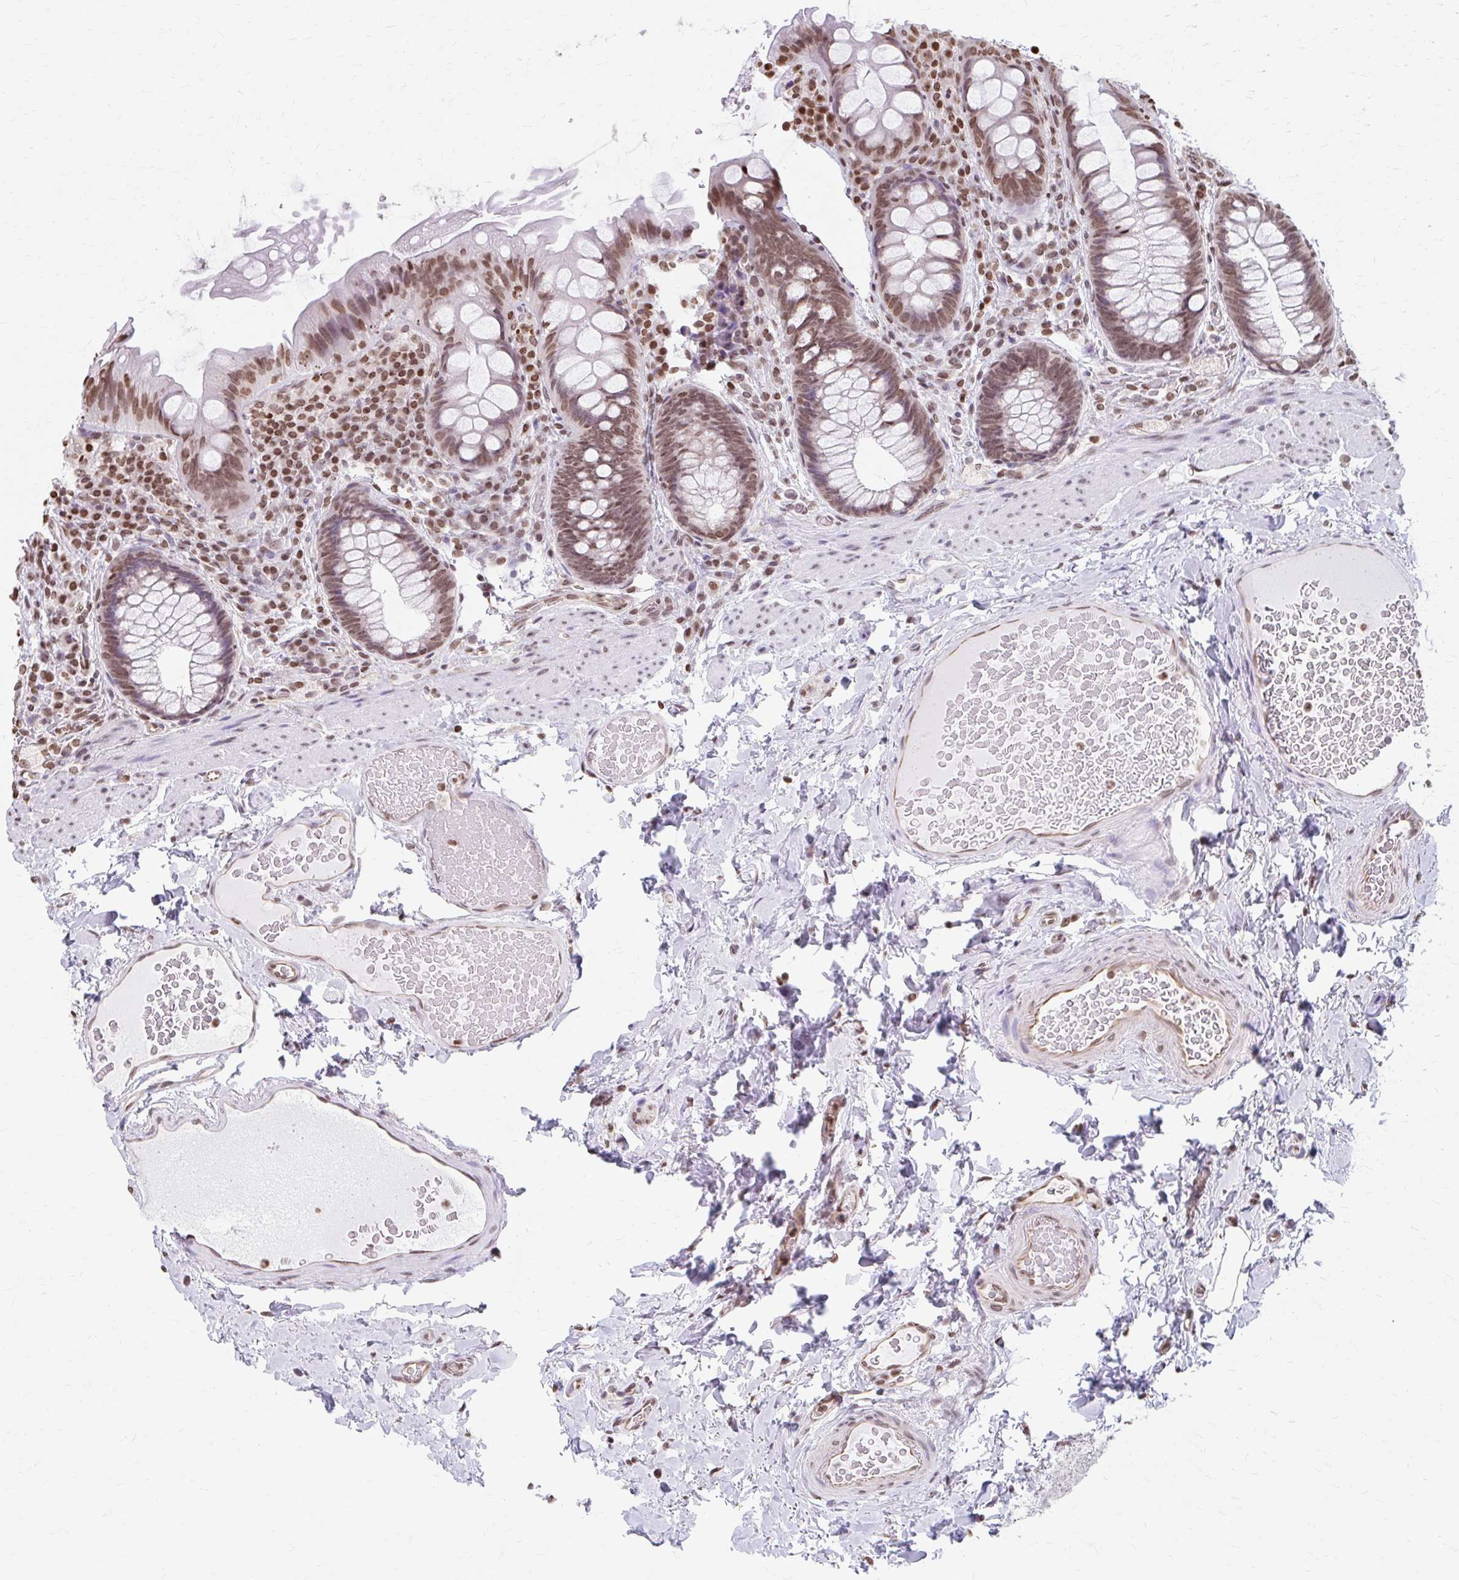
{"staining": {"intensity": "moderate", "quantity": ">75%", "location": "nuclear"}, "tissue": "rectum", "cell_type": "Glandular cells", "image_type": "normal", "snomed": [{"axis": "morphology", "description": "Normal tissue, NOS"}, {"axis": "topography", "description": "Rectum"}], "caption": "Moderate nuclear staining is identified in about >75% of glandular cells in benign rectum. (Stains: DAB in brown, nuclei in blue, Microscopy: brightfield microscopy at high magnification).", "gene": "ORC3", "patient": {"sex": "female", "age": 69}}